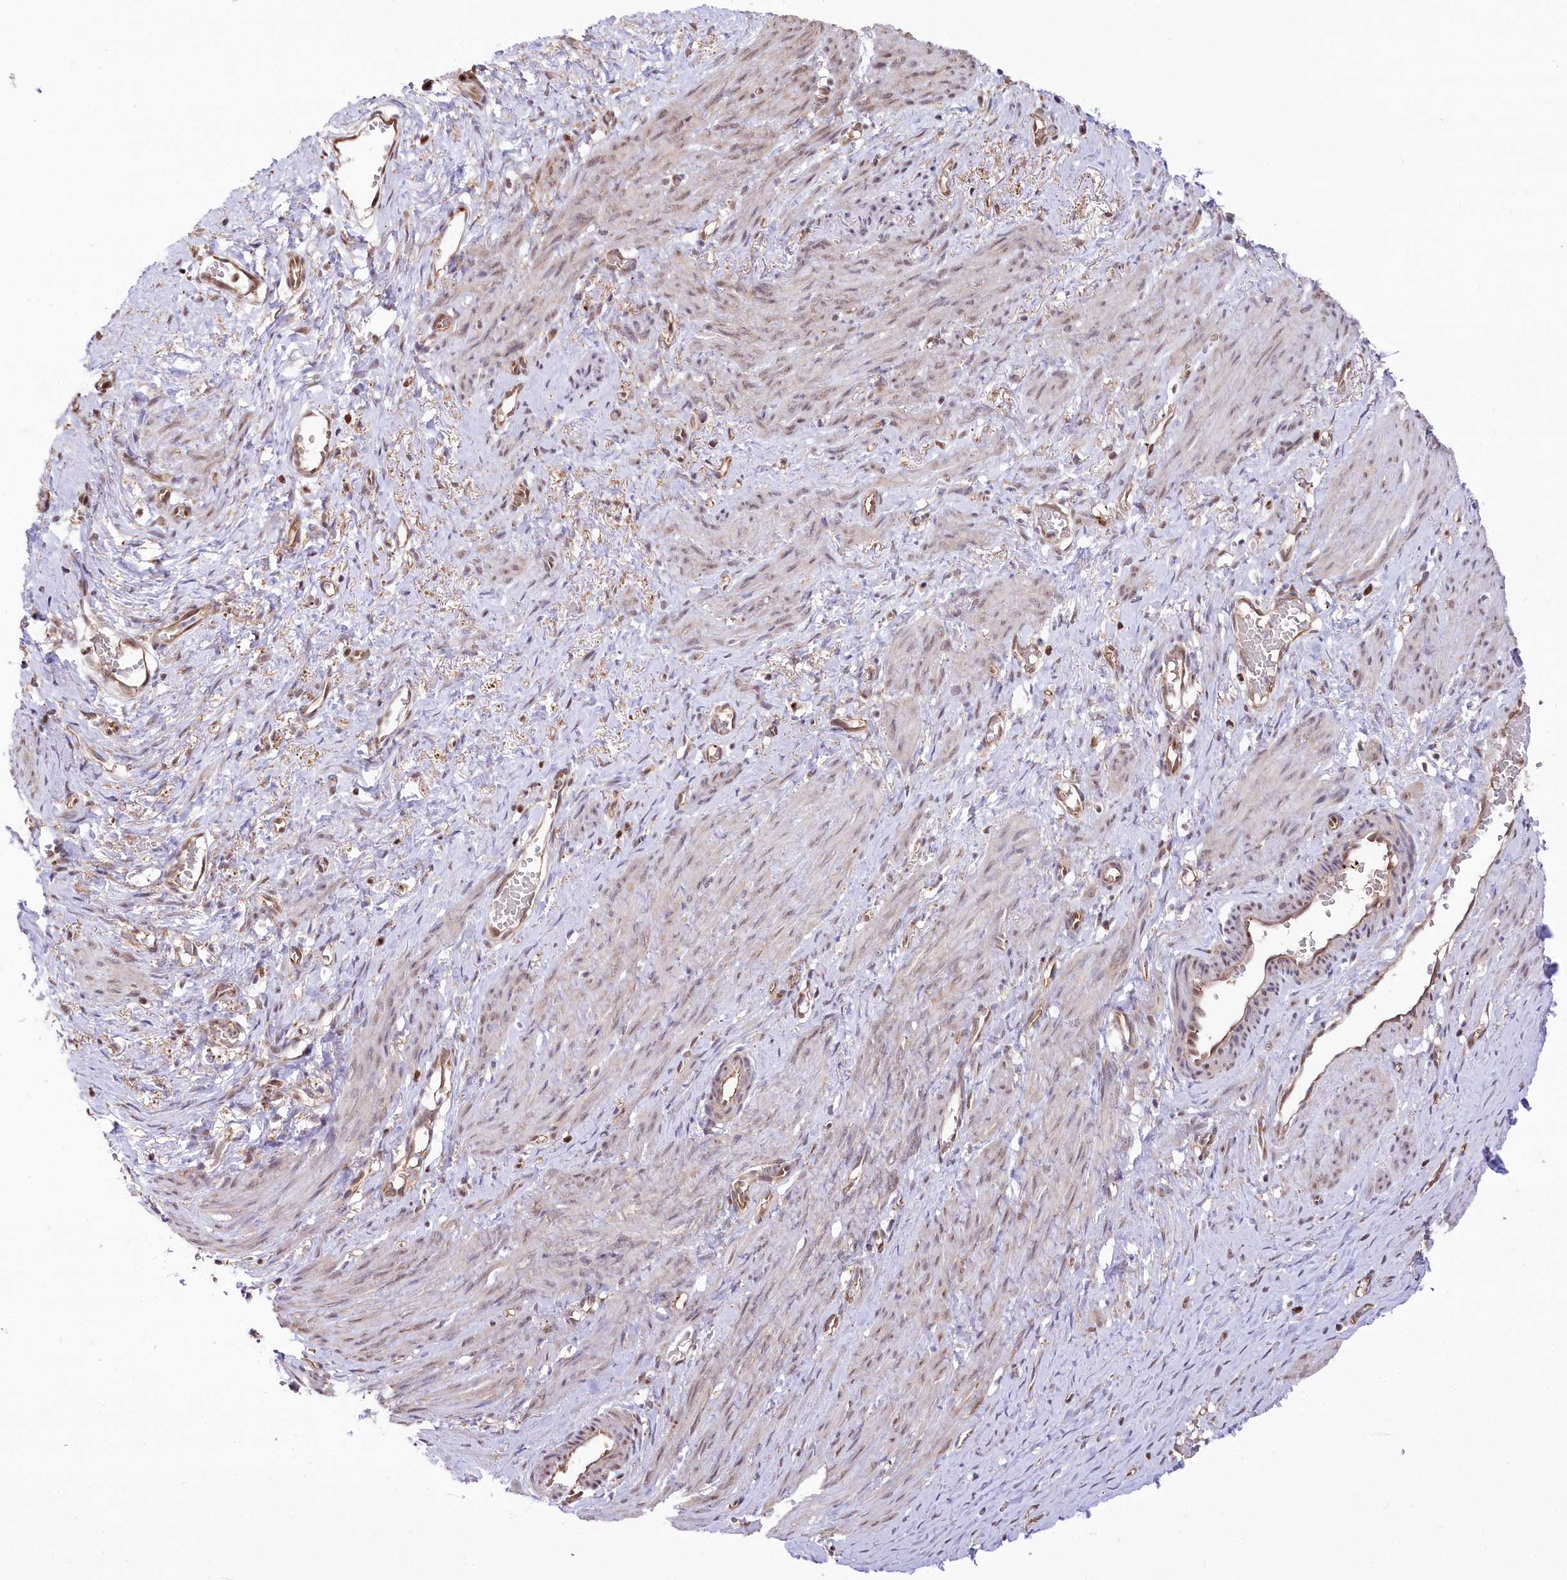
{"staining": {"intensity": "weak", "quantity": "25%-75%", "location": "cytoplasmic/membranous,nuclear"}, "tissue": "smooth muscle", "cell_type": "Smooth muscle cells", "image_type": "normal", "snomed": [{"axis": "morphology", "description": "Normal tissue, NOS"}, {"axis": "topography", "description": "Endometrium"}], "caption": "Weak cytoplasmic/membranous,nuclear staining is seen in about 25%-75% of smooth muscle cells in benign smooth muscle.", "gene": "PSMA1", "patient": {"sex": "female", "age": 33}}